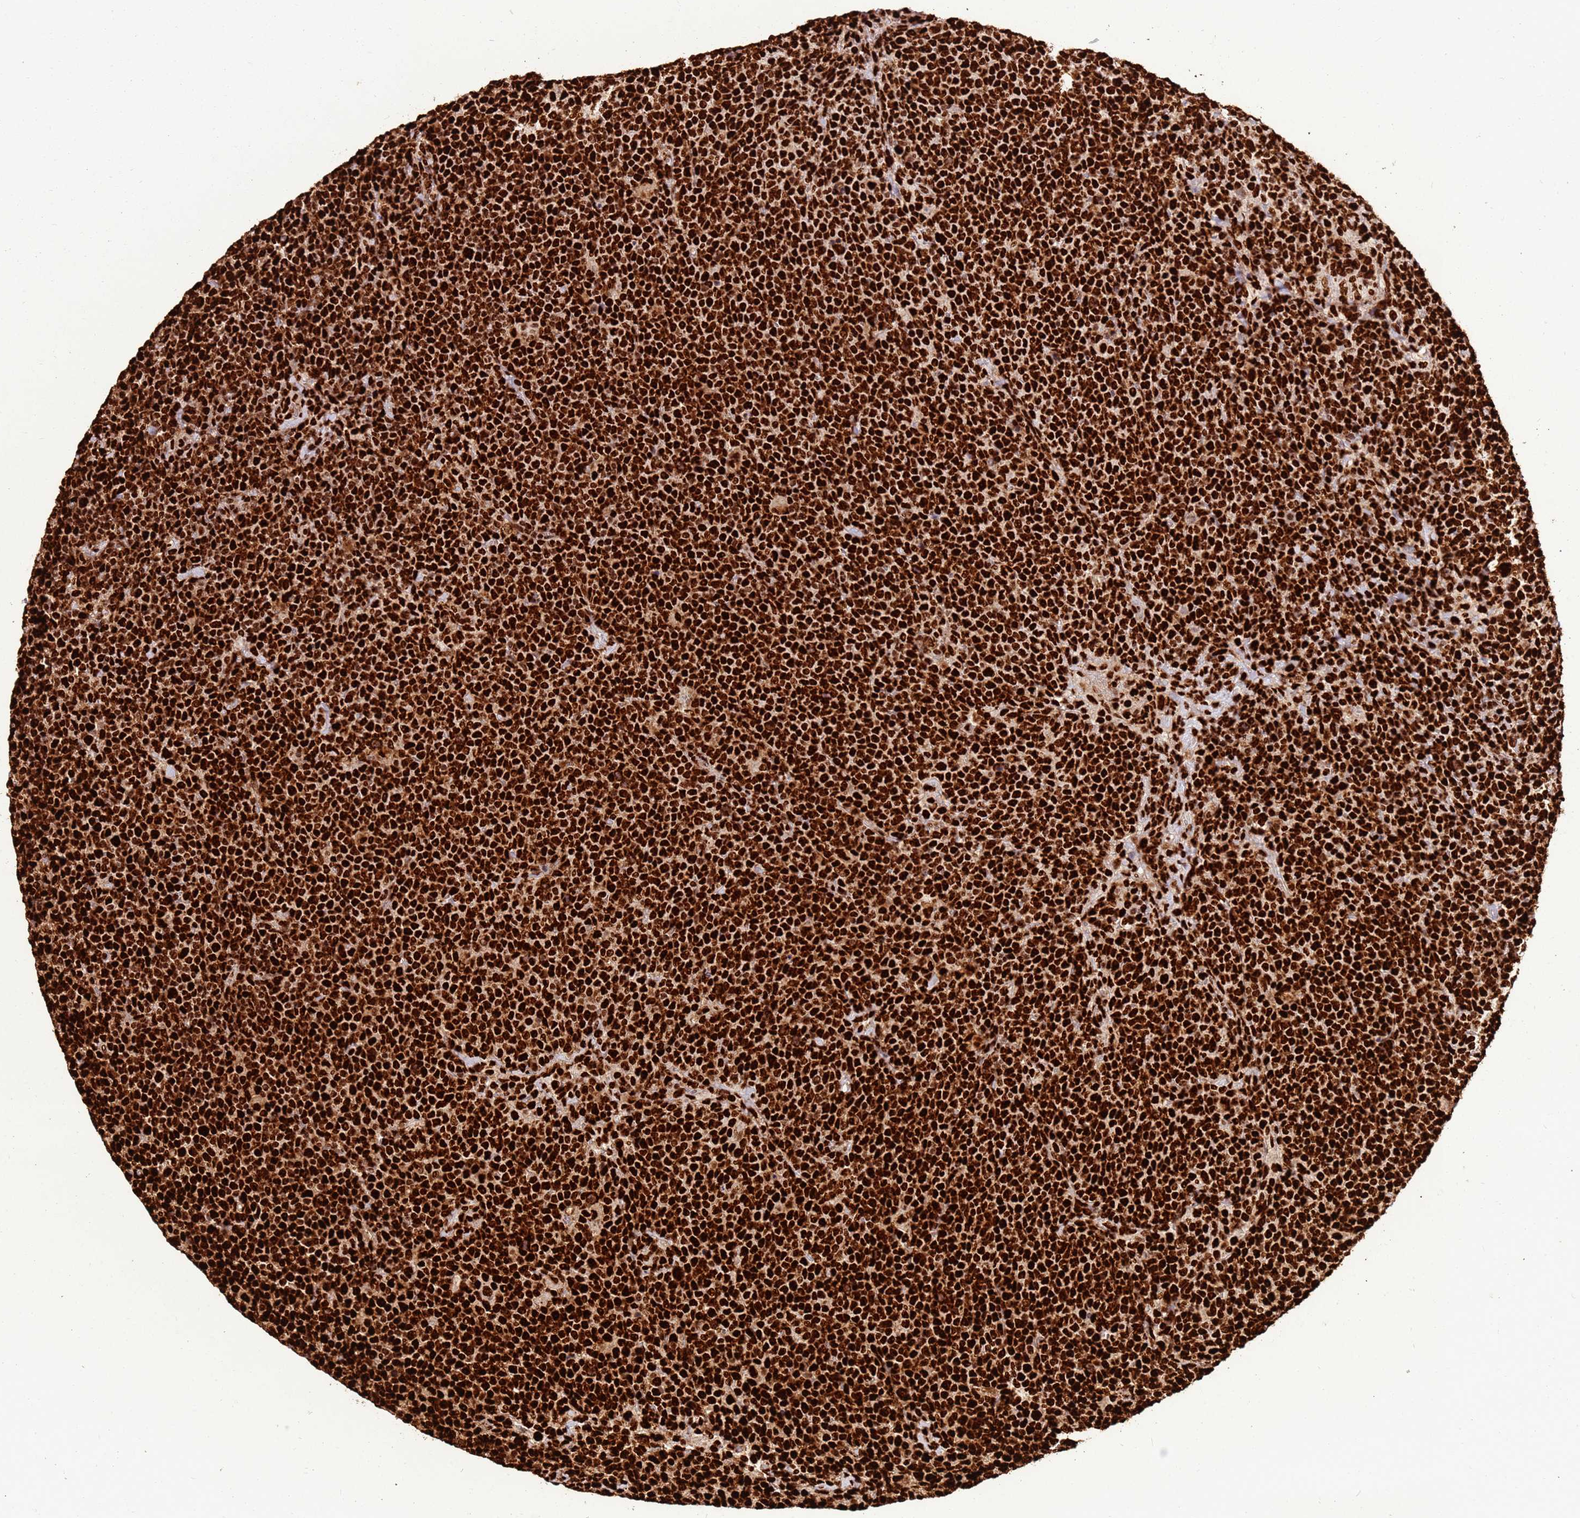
{"staining": {"intensity": "strong", "quantity": ">75%", "location": "nuclear"}, "tissue": "lymphoma", "cell_type": "Tumor cells", "image_type": "cancer", "snomed": [{"axis": "morphology", "description": "Malignant lymphoma, non-Hodgkin's type, High grade"}, {"axis": "topography", "description": "Lymph node"}], "caption": "Protein staining by immunohistochemistry exhibits strong nuclear positivity in about >75% of tumor cells in malignant lymphoma, non-Hodgkin's type (high-grade).", "gene": "HNRNPAB", "patient": {"sex": "male", "age": 61}}